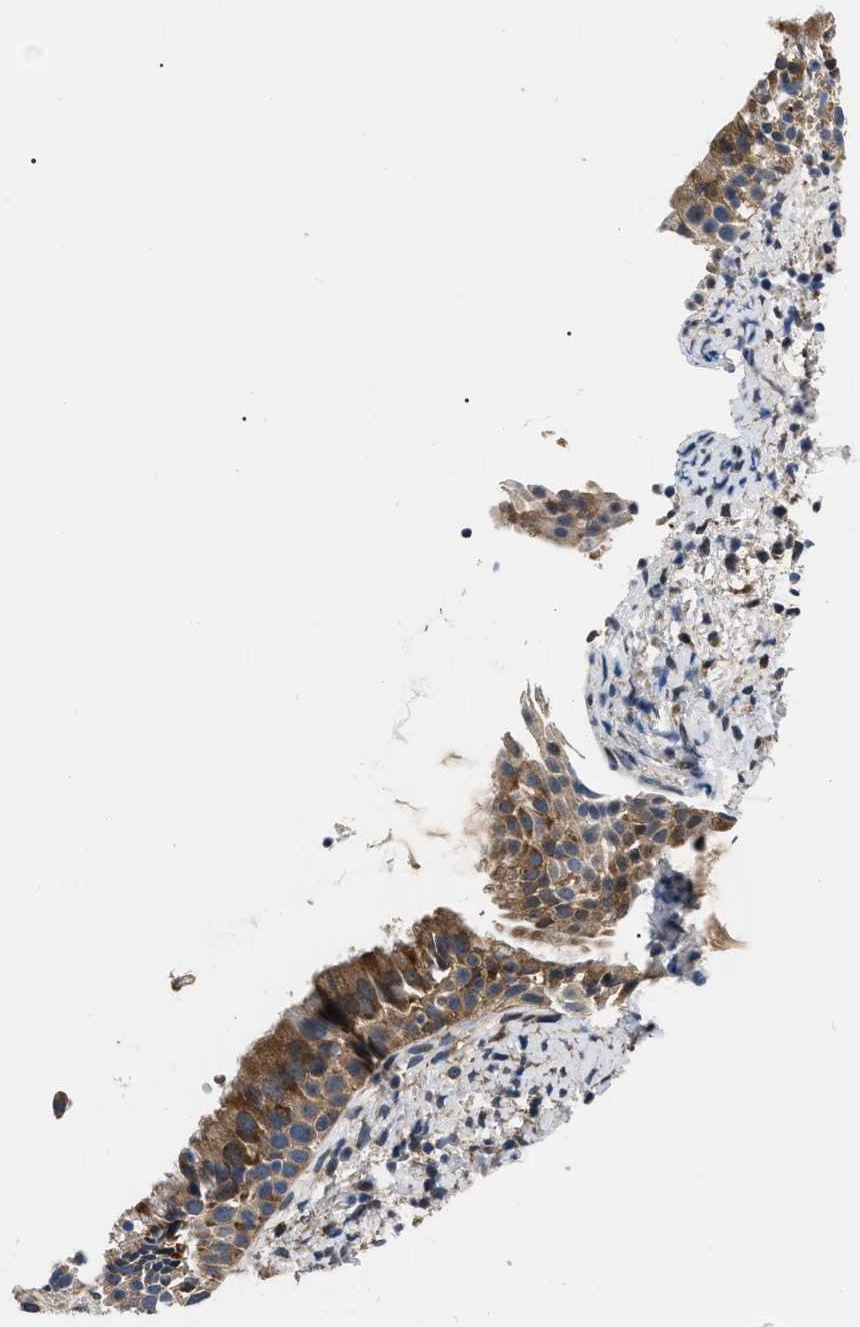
{"staining": {"intensity": "strong", "quantity": ">75%", "location": "cytoplasmic/membranous"}, "tissue": "nasopharynx", "cell_type": "Respiratory epithelial cells", "image_type": "normal", "snomed": [{"axis": "morphology", "description": "Normal tissue, NOS"}, {"axis": "topography", "description": "Nasopharynx"}], "caption": "Nasopharynx stained with DAB (3,3'-diaminobenzidine) immunohistochemistry exhibits high levels of strong cytoplasmic/membranous positivity in about >75% of respiratory epithelial cells.", "gene": "GET4", "patient": {"sex": "male", "age": 22}}